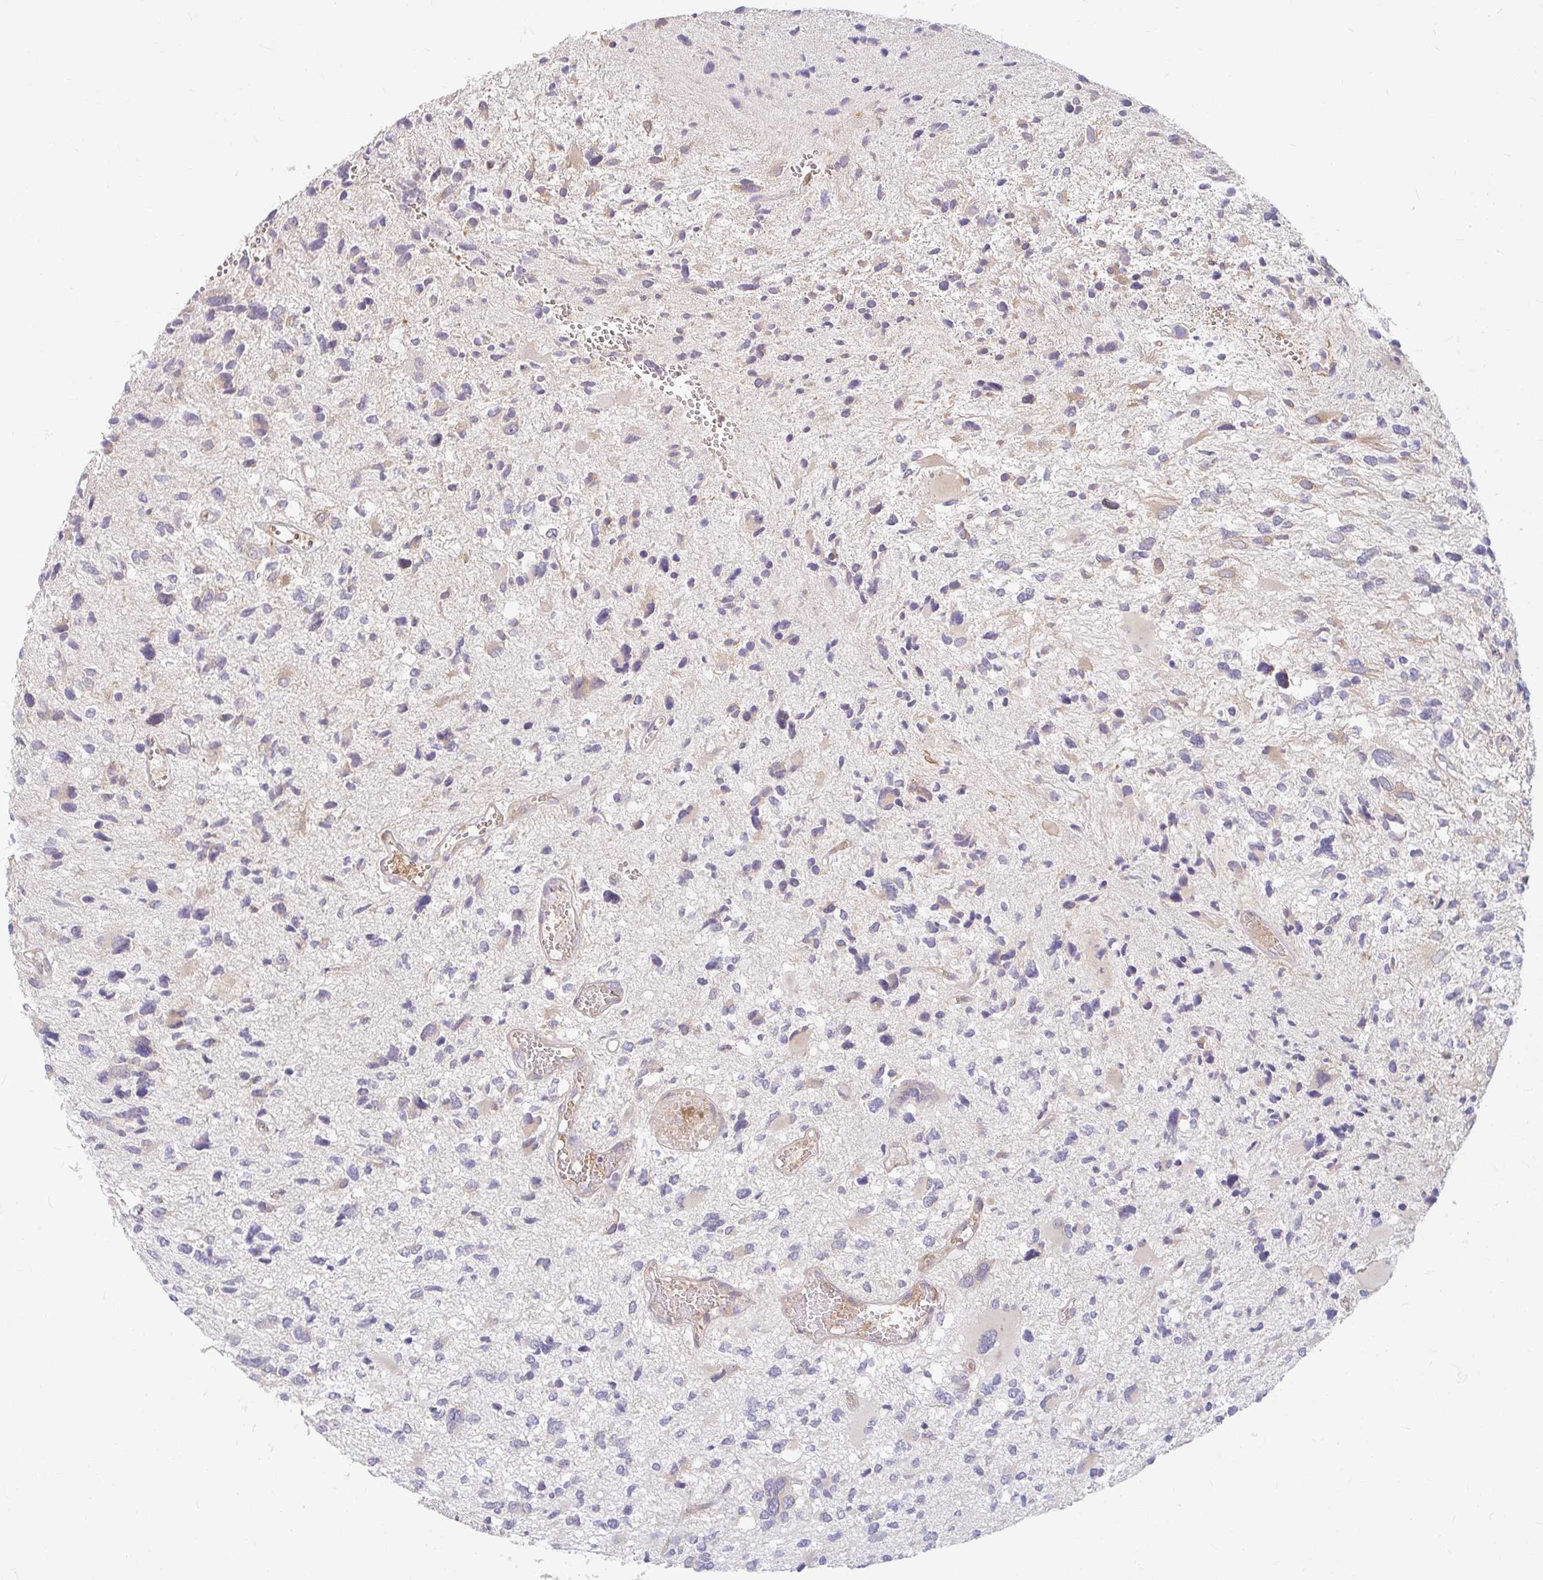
{"staining": {"intensity": "weak", "quantity": "25%-75%", "location": "cytoplasmic/membranous"}, "tissue": "glioma", "cell_type": "Tumor cells", "image_type": "cancer", "snomed": [{"axis": "morphology", "description": "Glioma, malignant, High grade"}, {"axis": "topography", "description": "Brain"}], "caption": "A histopathology image of high-grade glioma (malignant) stained for a protein demonstrates weak cytoplasmic/membranous brown staining in tumor cells.", "gene": "CAST", "patient": {"sex": "female", "age": 11}}